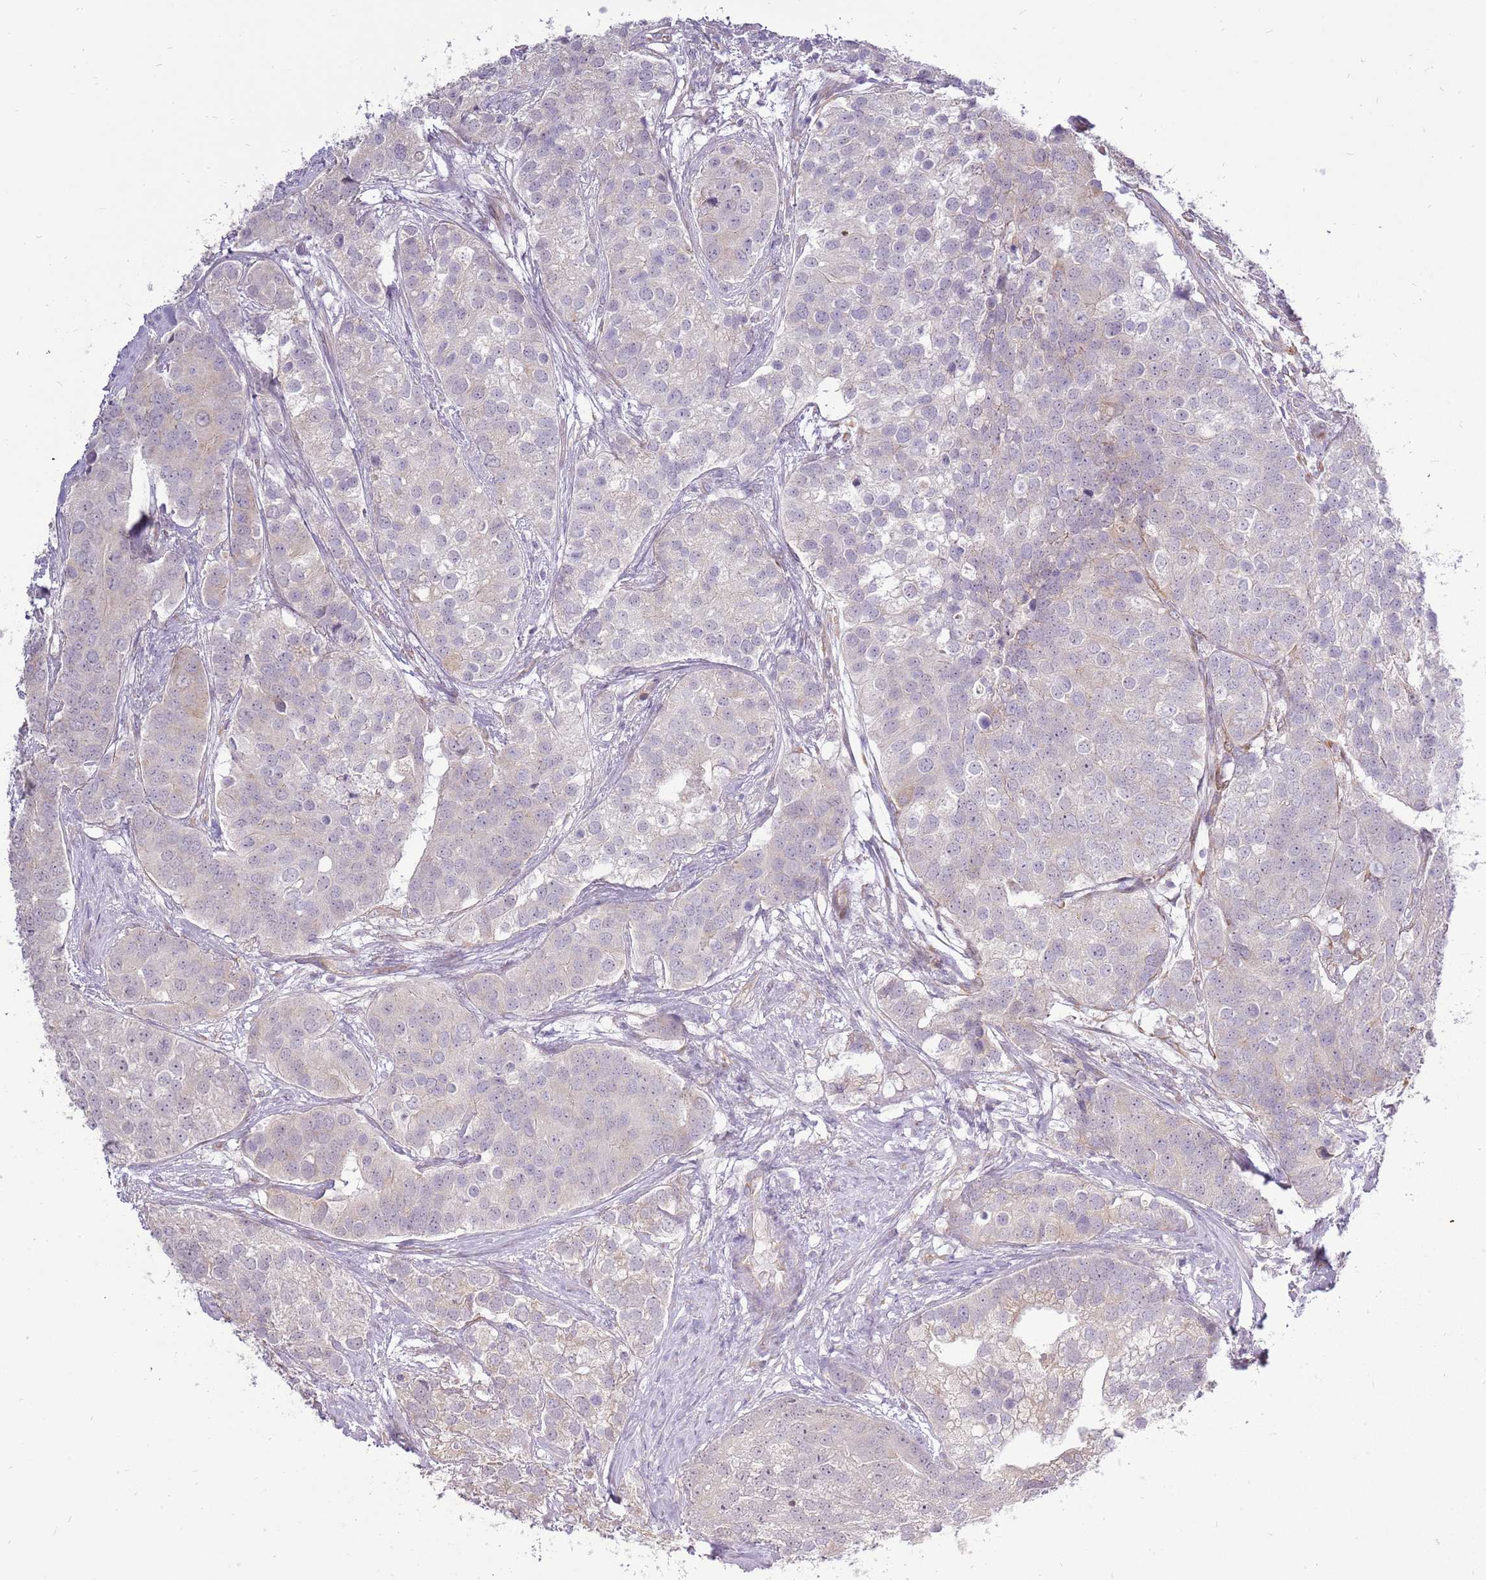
{"staining": {"intensity": "weak", "quantity": "<25%", "location": "cytoplasmic/membranous"}, "tissue": "prostate cancer", "cell_type": "Tumor cells", "image_type": "cancer", "snomed": [{"axis": "morphology", "description": "Adenocarcinoma, High grade"}, {"axis": "topography", "description": "Prostate"}], "caption": "Human high-grade adenocarcinoma (prostate) stained for a protein using IHC reveals no expression in tumor cells.", "gene": "UGGT2", "patient": {"sex": "male", "age": 62}}